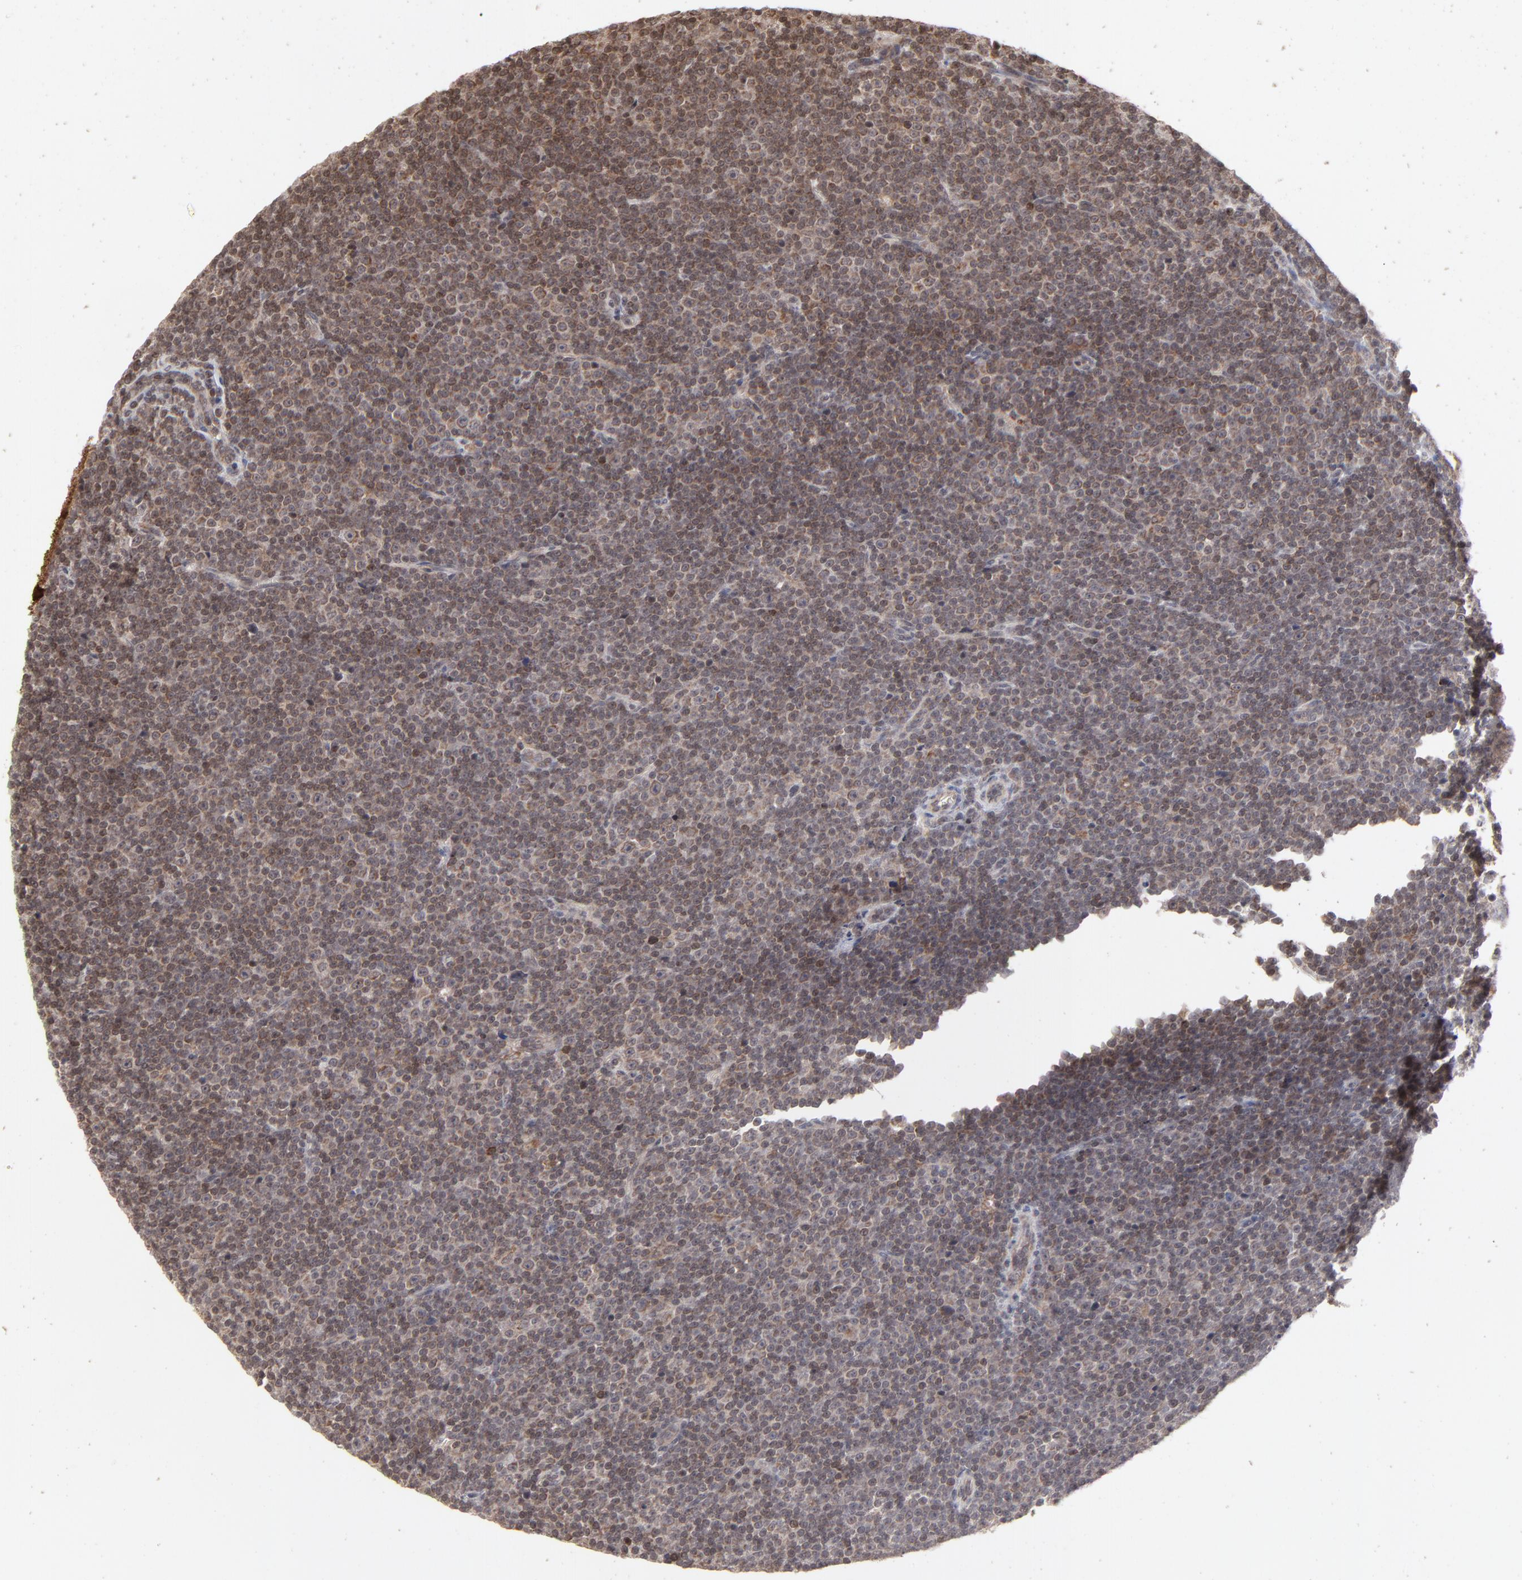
{"staining": {"intensity": "moderate", "quantity": "25%-75%", "location": "nuclear"}, "tissue": "lymphoma", "cell_type": "Tumor cells", "image_type": "cancer", "snomed": [{"axis": "morphology", "description": "Malignant lymphoma, non-Hodgkin's type, Low grade"}, {"axis": "topography", "description": "Lymph node"}], "caption": "This is a photomicrograph of immunohistochemistry (IHC) staining of lymphoma, which shows moderate staining in the nuclear of tumor cells.", "gene": "ARIH1", "patient": {"sex": "female", "age": 67}}